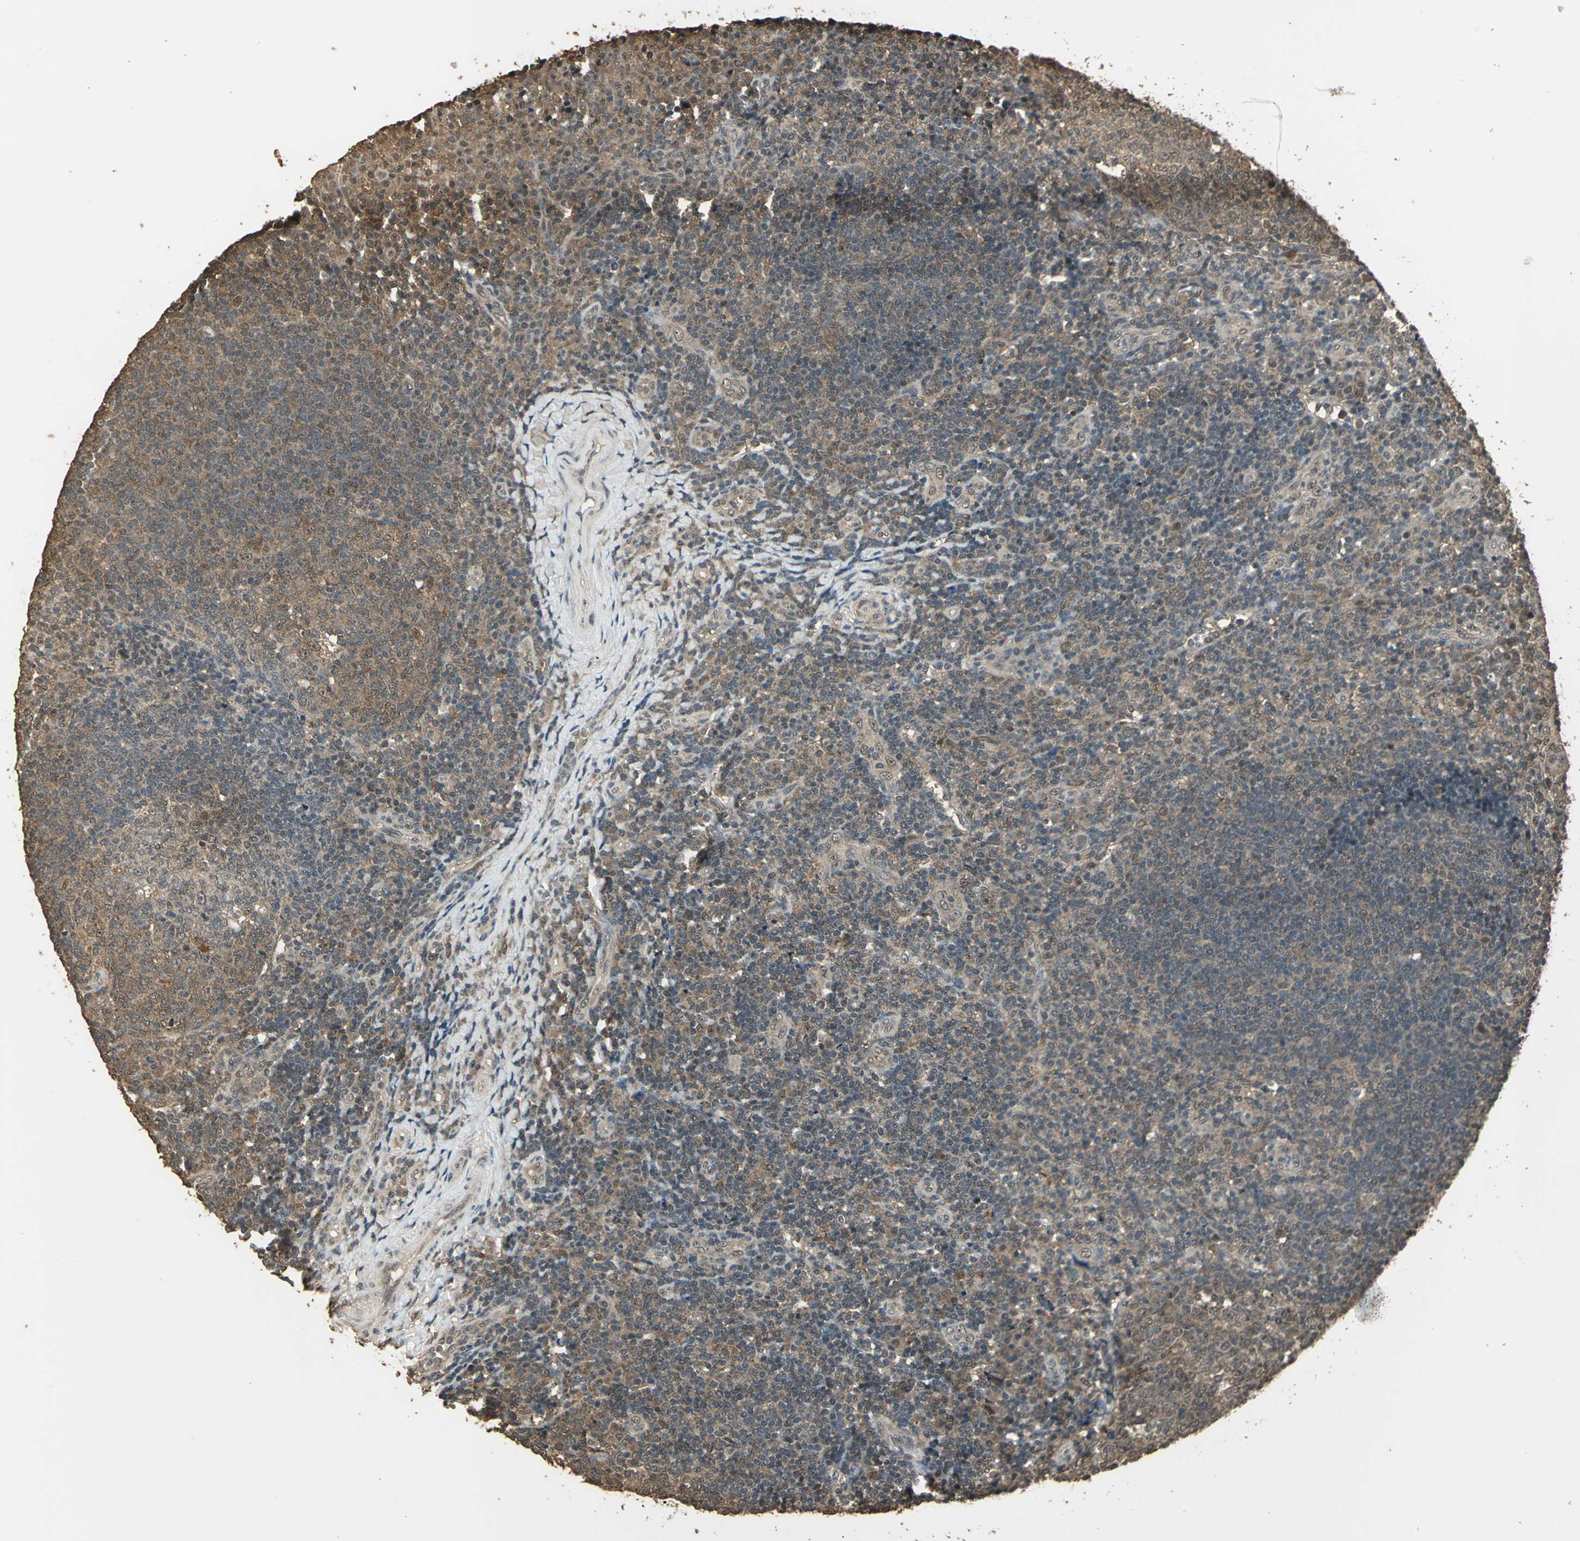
{"staining": {"intensity": "moderate", "quantity": ">75%", "location": "cytoplasmic/membranous"}, "tissue": "tonsil", "cell_type": "Germinal center cells", "image_type": "normal", "snomed": [{"axis": "morphology", "description": "Normal tissue, NOS"}, {"axis": "topography", "description": "Tonsil"}], "caption": "Tonsil stained for a protein demonstrates moderate cytoplasmic/membranous positivity in germinal center cells.", "gene": "UCHL5", "patient": {"sex": "female", "age": 40}}